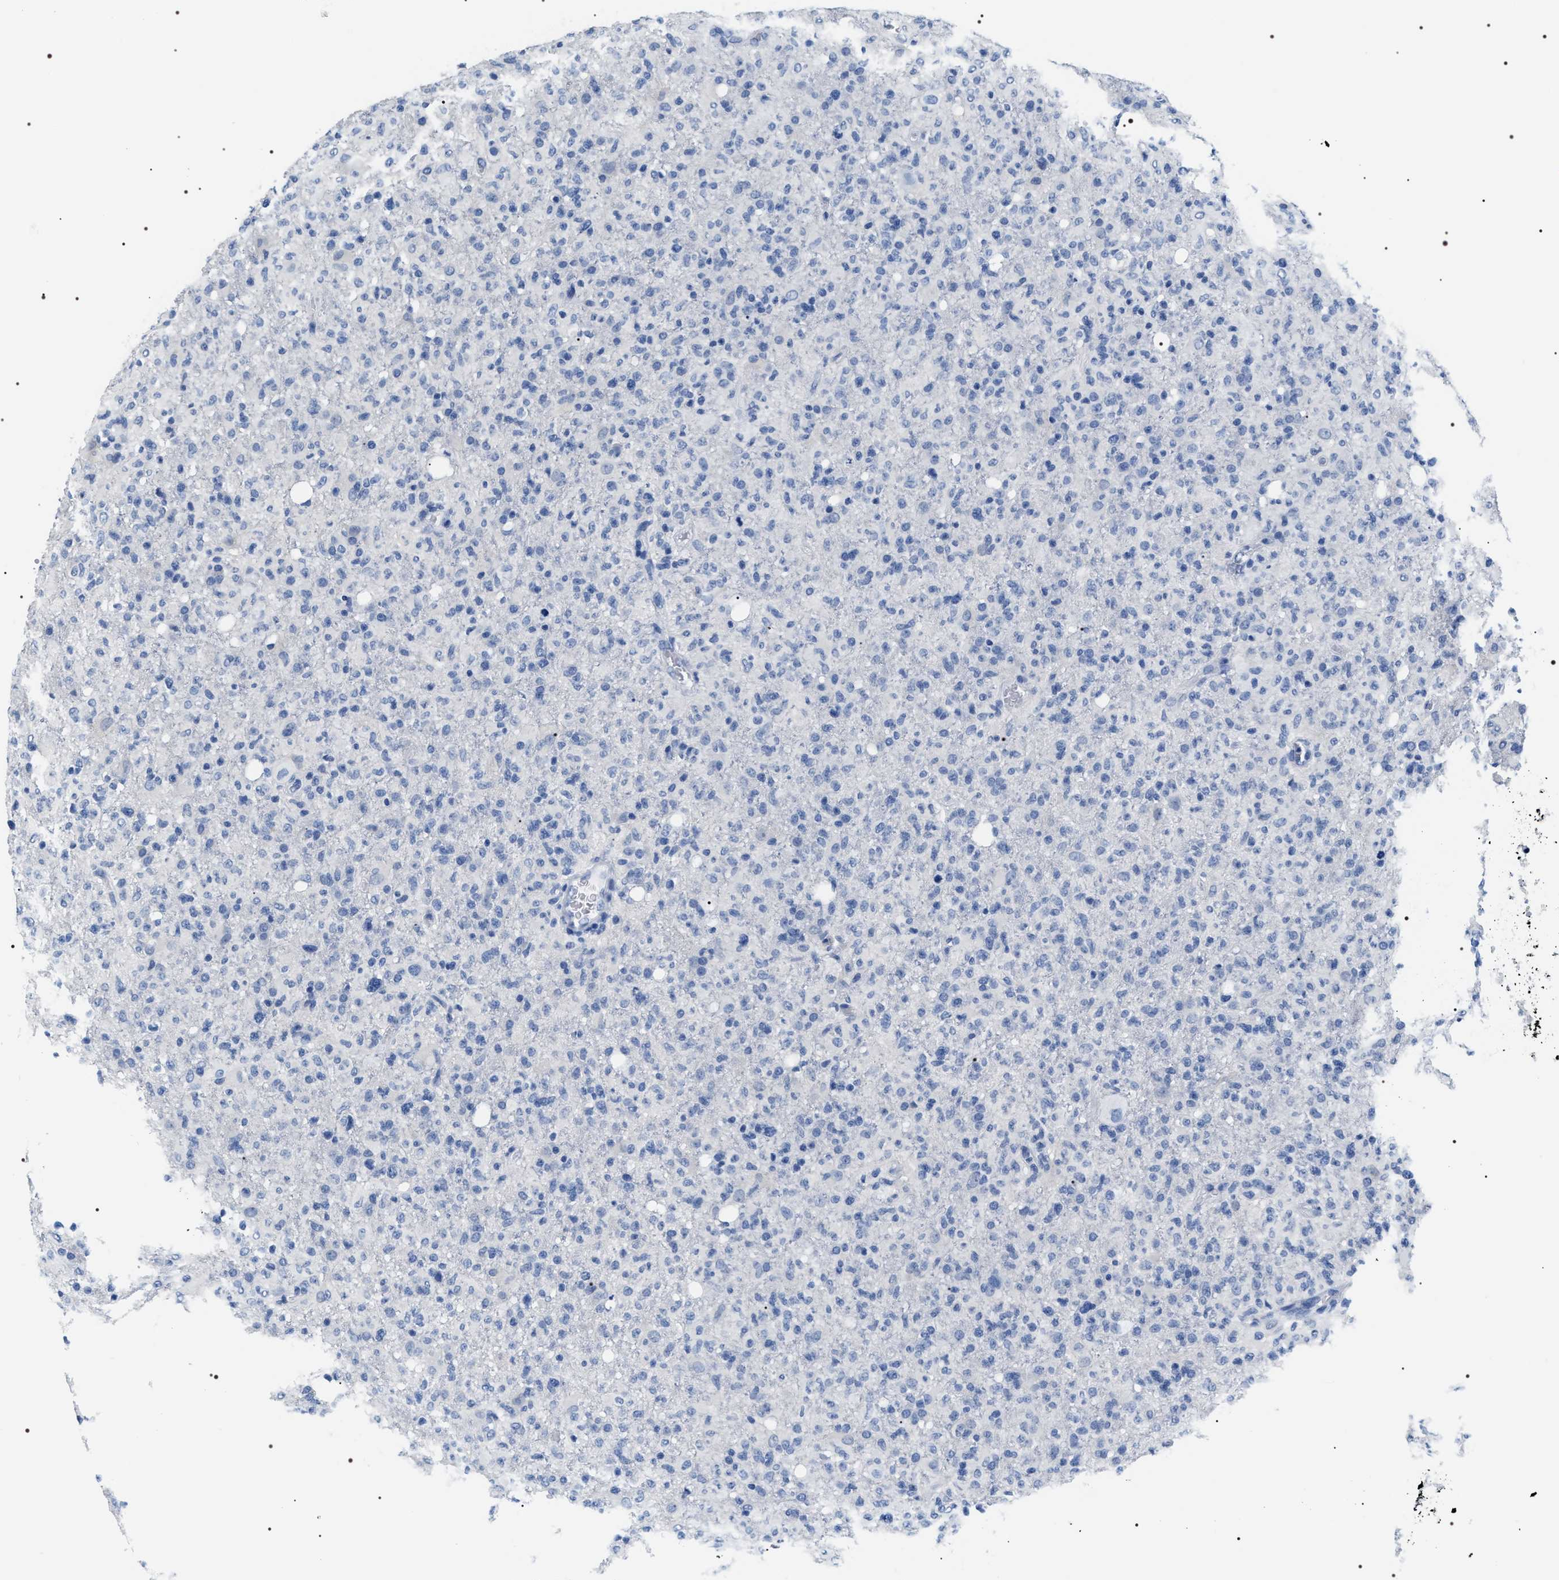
{"staining": {"intensity": "negative", "quantity": "none", "location": "none"}, "tissue": "glioma", "cell_type": "Tumor cells", "image_type": "cancer", "snomed": [{"axis": "morphology", "description": "Glioma, malignant, High grade"}, {"axis": "topography", "description": "Brain"}], "caption": "Image shows no protein staining in tumor cells of high-grade glioma (malignant) tissue.", "gene": "ADH4", "patient": {"sex": "female", "age": 57}}